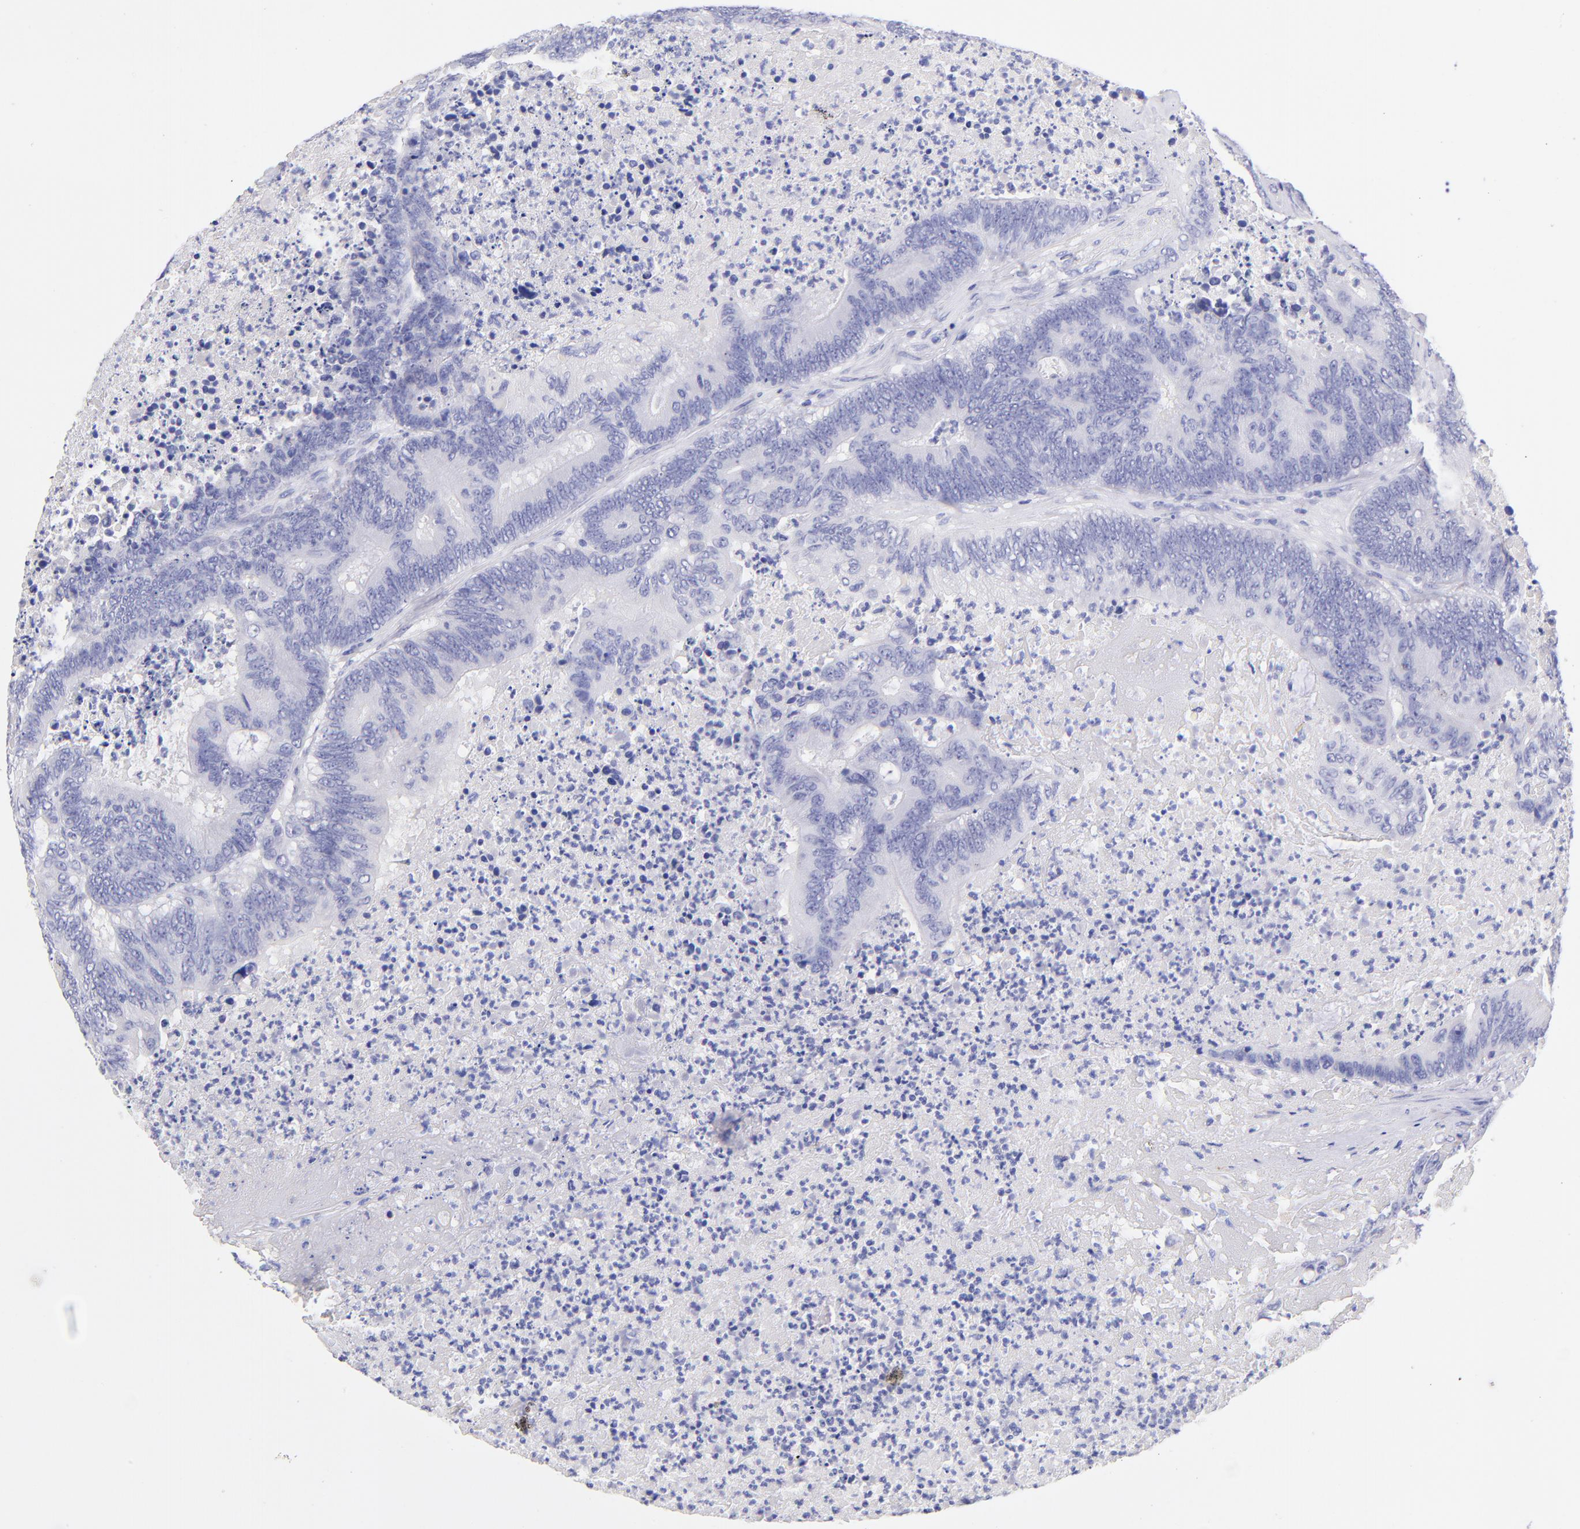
{"staining": {"intensity": "negative", "quantity": "none", "location": "none"}, "tissue": "colorectal cancer", "cell_type": "Tumor cells", "image_type": "cancer", "snomed": [{"axis": "morphology", "description": "Adenocarcinoma, NOS"}, {"axis": "topography", "description": "Colon"}], "caption": "IHC photomicrograph of colorectal cancer stained for a protein (brown), which exhibits no staining in tumor cells.", "gene": "RAB3B", "patient": {"sex": "male", "age": 65}}